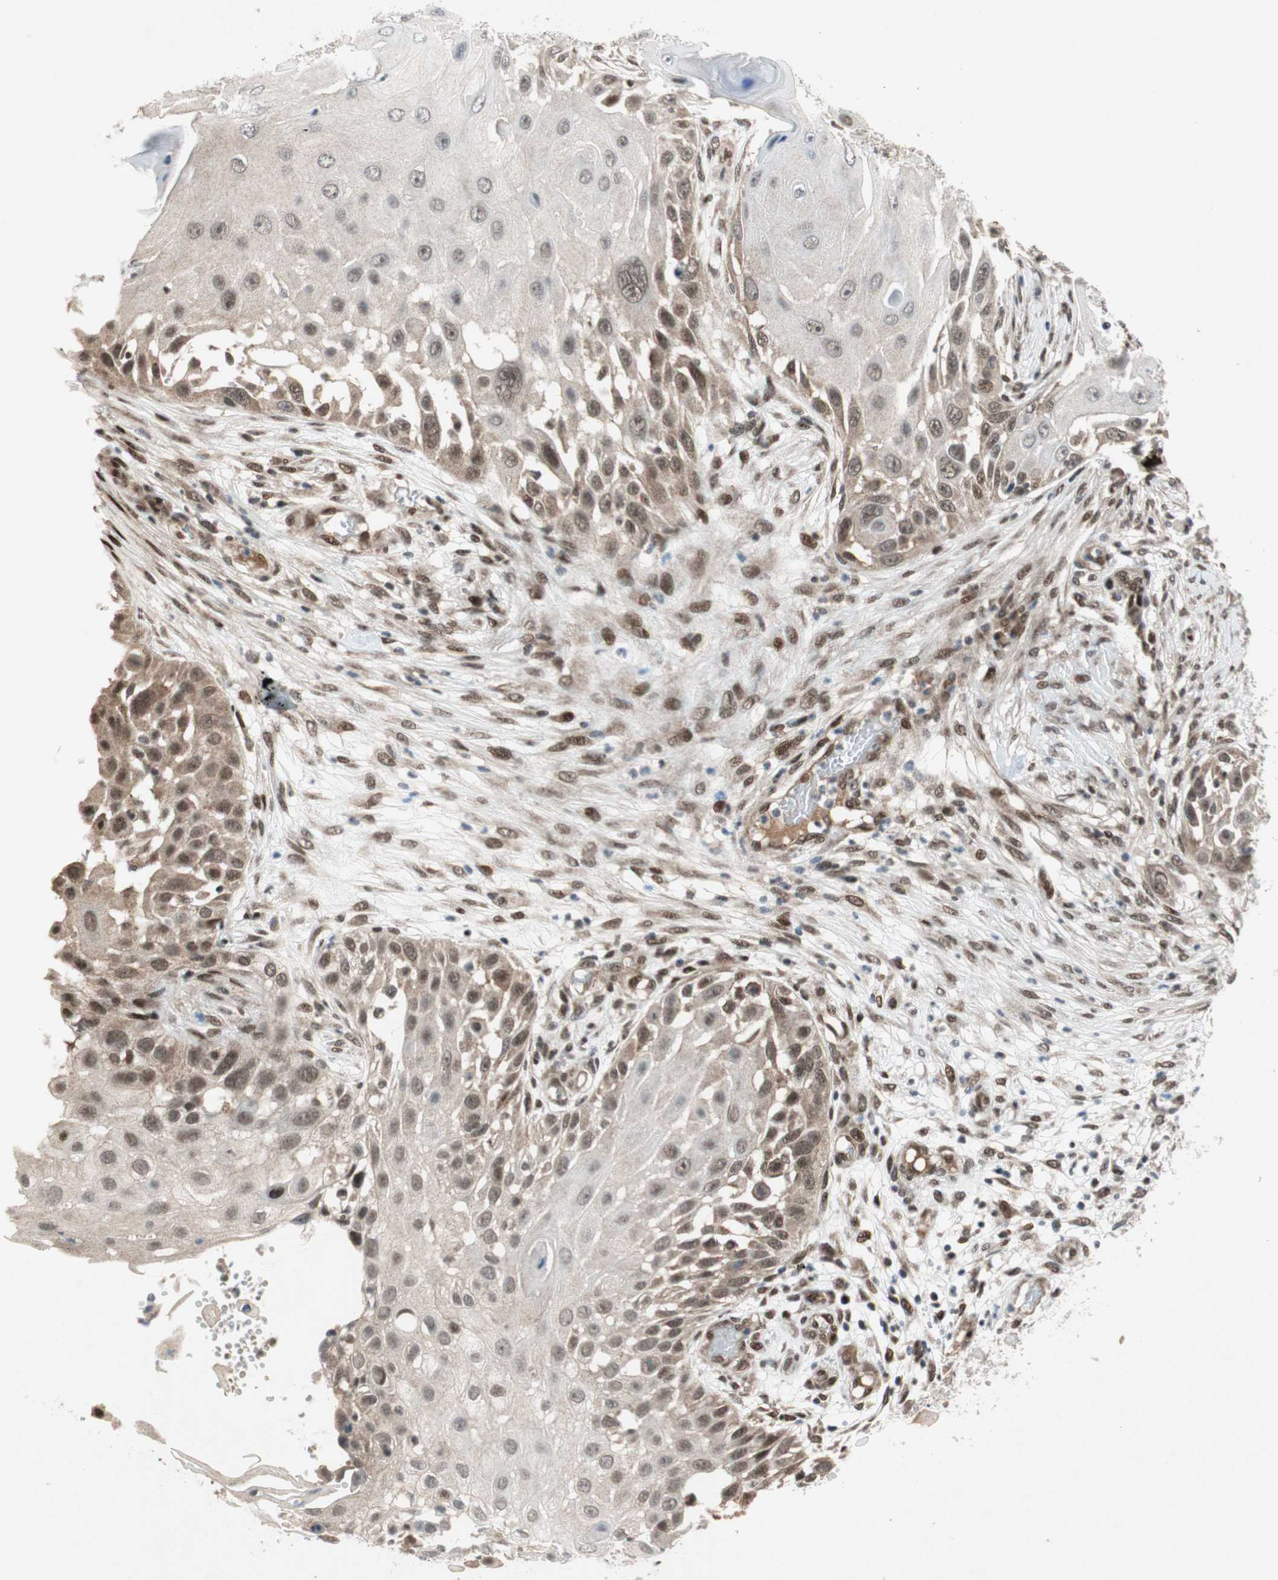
{"staining": {"intensity": "moderate", "quantity": "25%-75%", "location": "nuclear"}, "tissue": "skin cancer", "cell_type": "Tumor cells", "image_type": "cancer", "snomed": [{"axis": "morphology", "description": "Squamous cell carcinoma, NOS"}, {"axis": "topography", "description": "Skin"}], "caption": "Protein expression analysis of human skin squamous cell carcinoma reveals moderate nuclear staining in about 25%-75% of tumor cells.", "gene": "TCF12", "patient": {"sex": "female", "age": 44}}